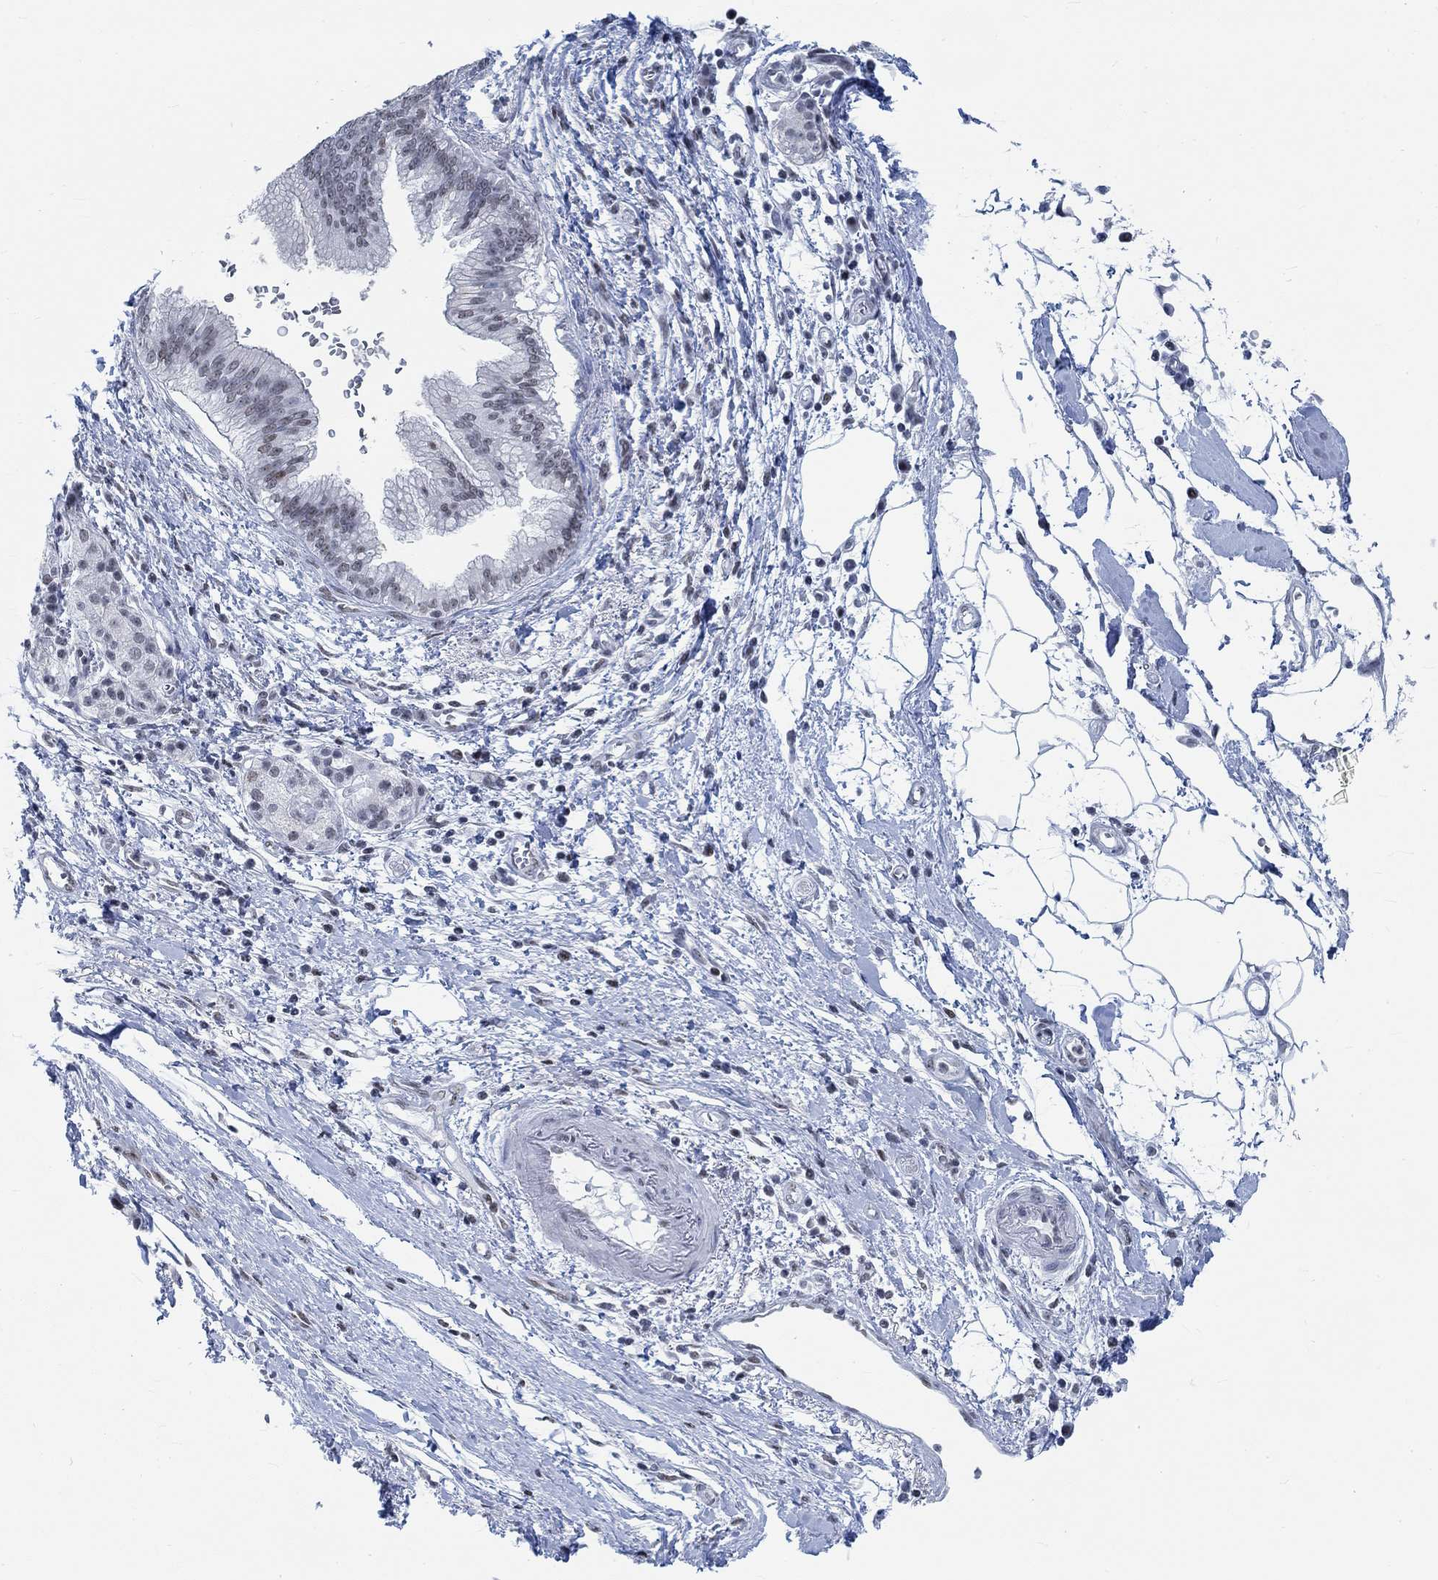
{"staining": {"intensity": "negative", "quantity": "none", "location": "none"}, "tissue": "pancreatic cancer", "cell_type": "Tumor cells", "image_type": "cancer", "snomed": [{"axis": "morphology", "description": "Adenocarcinoma, NOS"}, {"axis": "topography", "description": "Pancreas"}], "caption": "Immunohistochemistry histopathology image of pancreatic adenocarcinoma stained for a protein (brown), which shows no expression in tumor cells. (Brightfield microscopy of DAB (3,3'-diaminobenzidine) immunohistochemistry (IHC) at high magnification).", "gene": "KCNH8", "patient": {"sex": "male", "age": 72}}